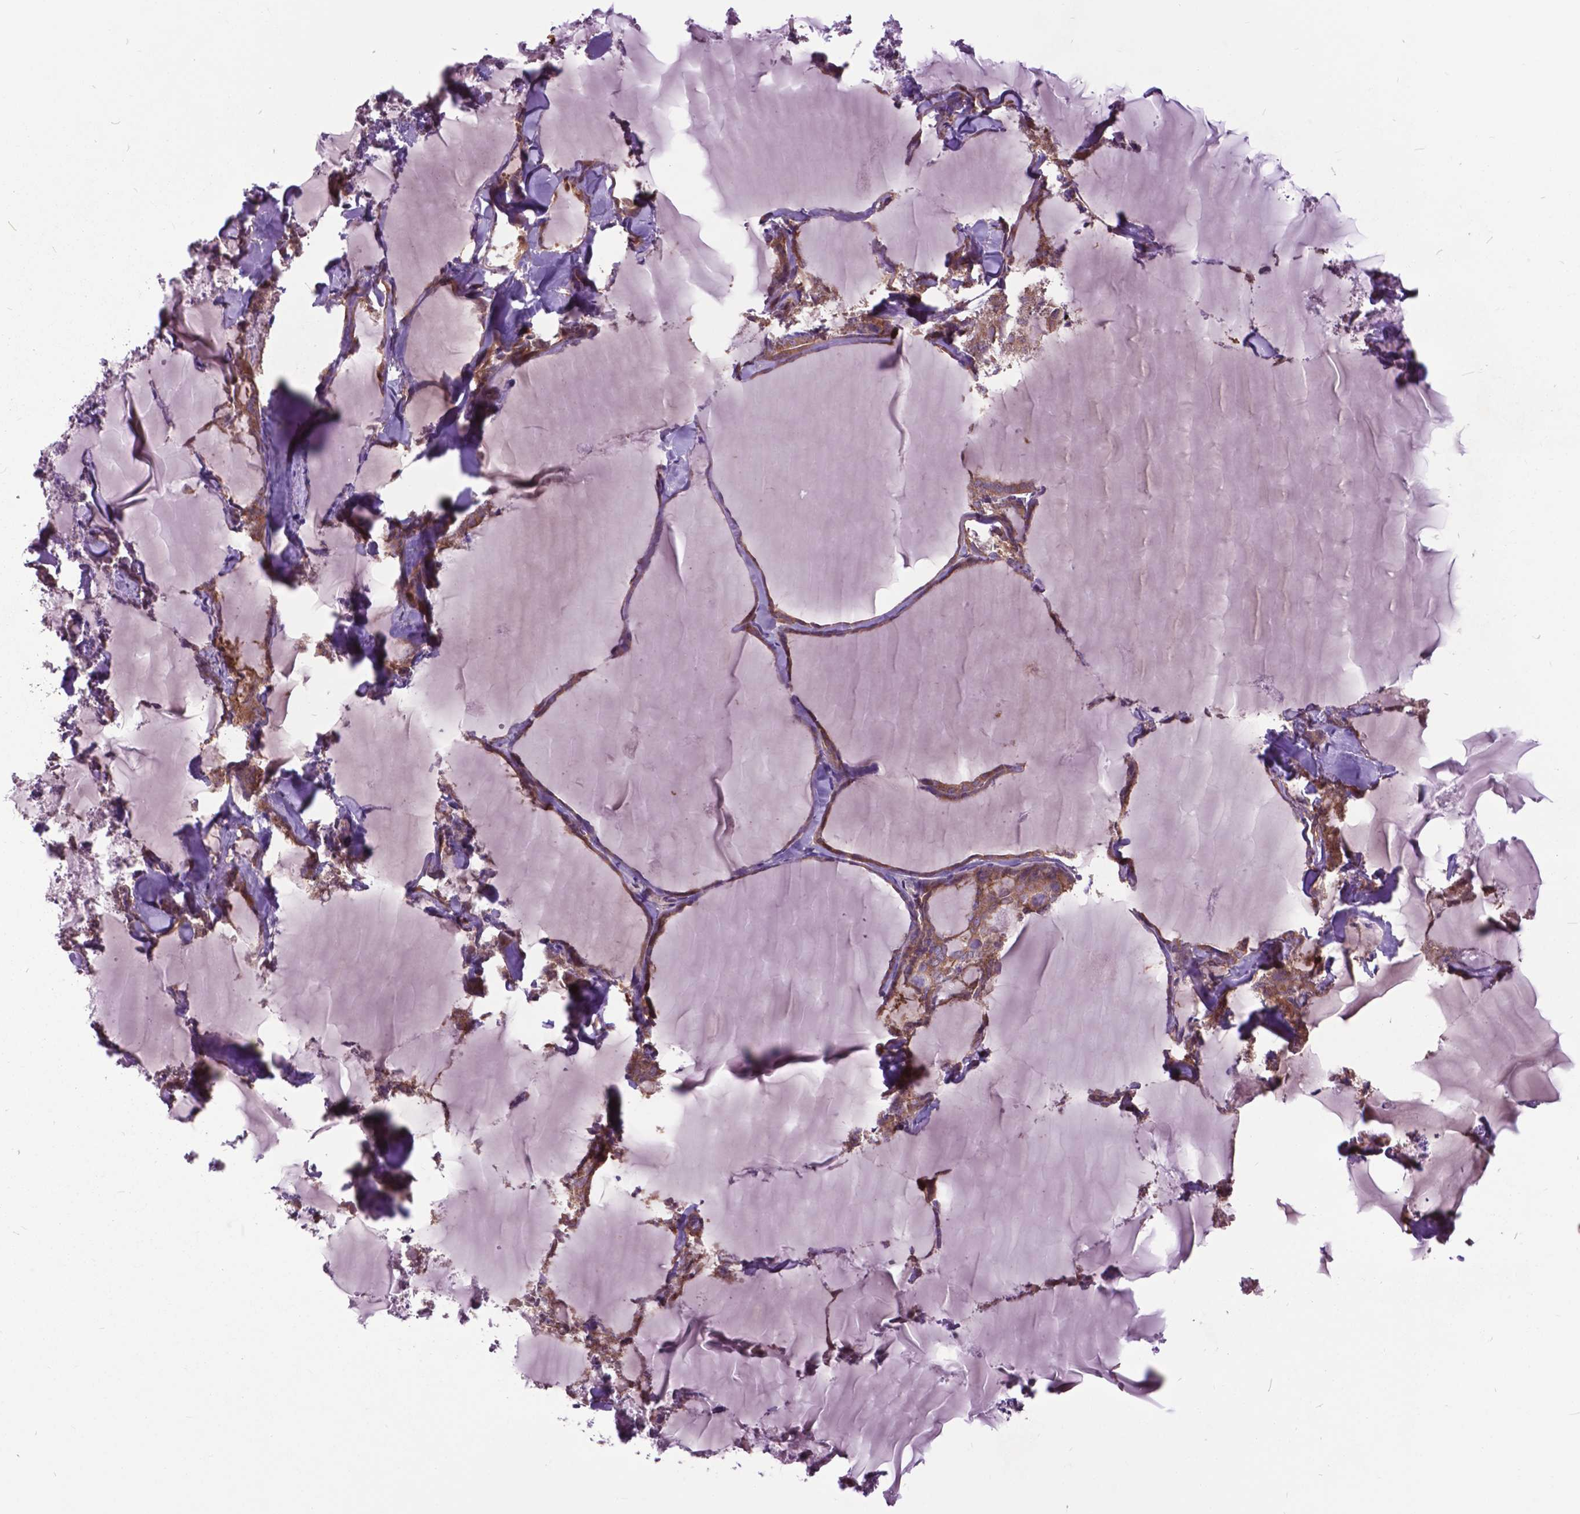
{"staining": {"intensity": "moderate", "quantity": ">75%", "location": "cytoplasmic/membranous"}, "tissue": "thyroid cancer", "cell_type": "Tumor cells", "image_type": "cancer", "snomed": [{"axis": "morphology", "description": "Papillary adenocarcinoma, NOS"}, {"axis": "topography", "description": "Thyroid gland"}], "caption": "This is a micrograph of immunohistochemistry staining of thyroid papillary adenocarcinoma, which shows moderate positivity in the cytoplasmic/membranous of tumor cells.", "gene": "ARAF", "patient": {"sex": "male", "age": 30}}